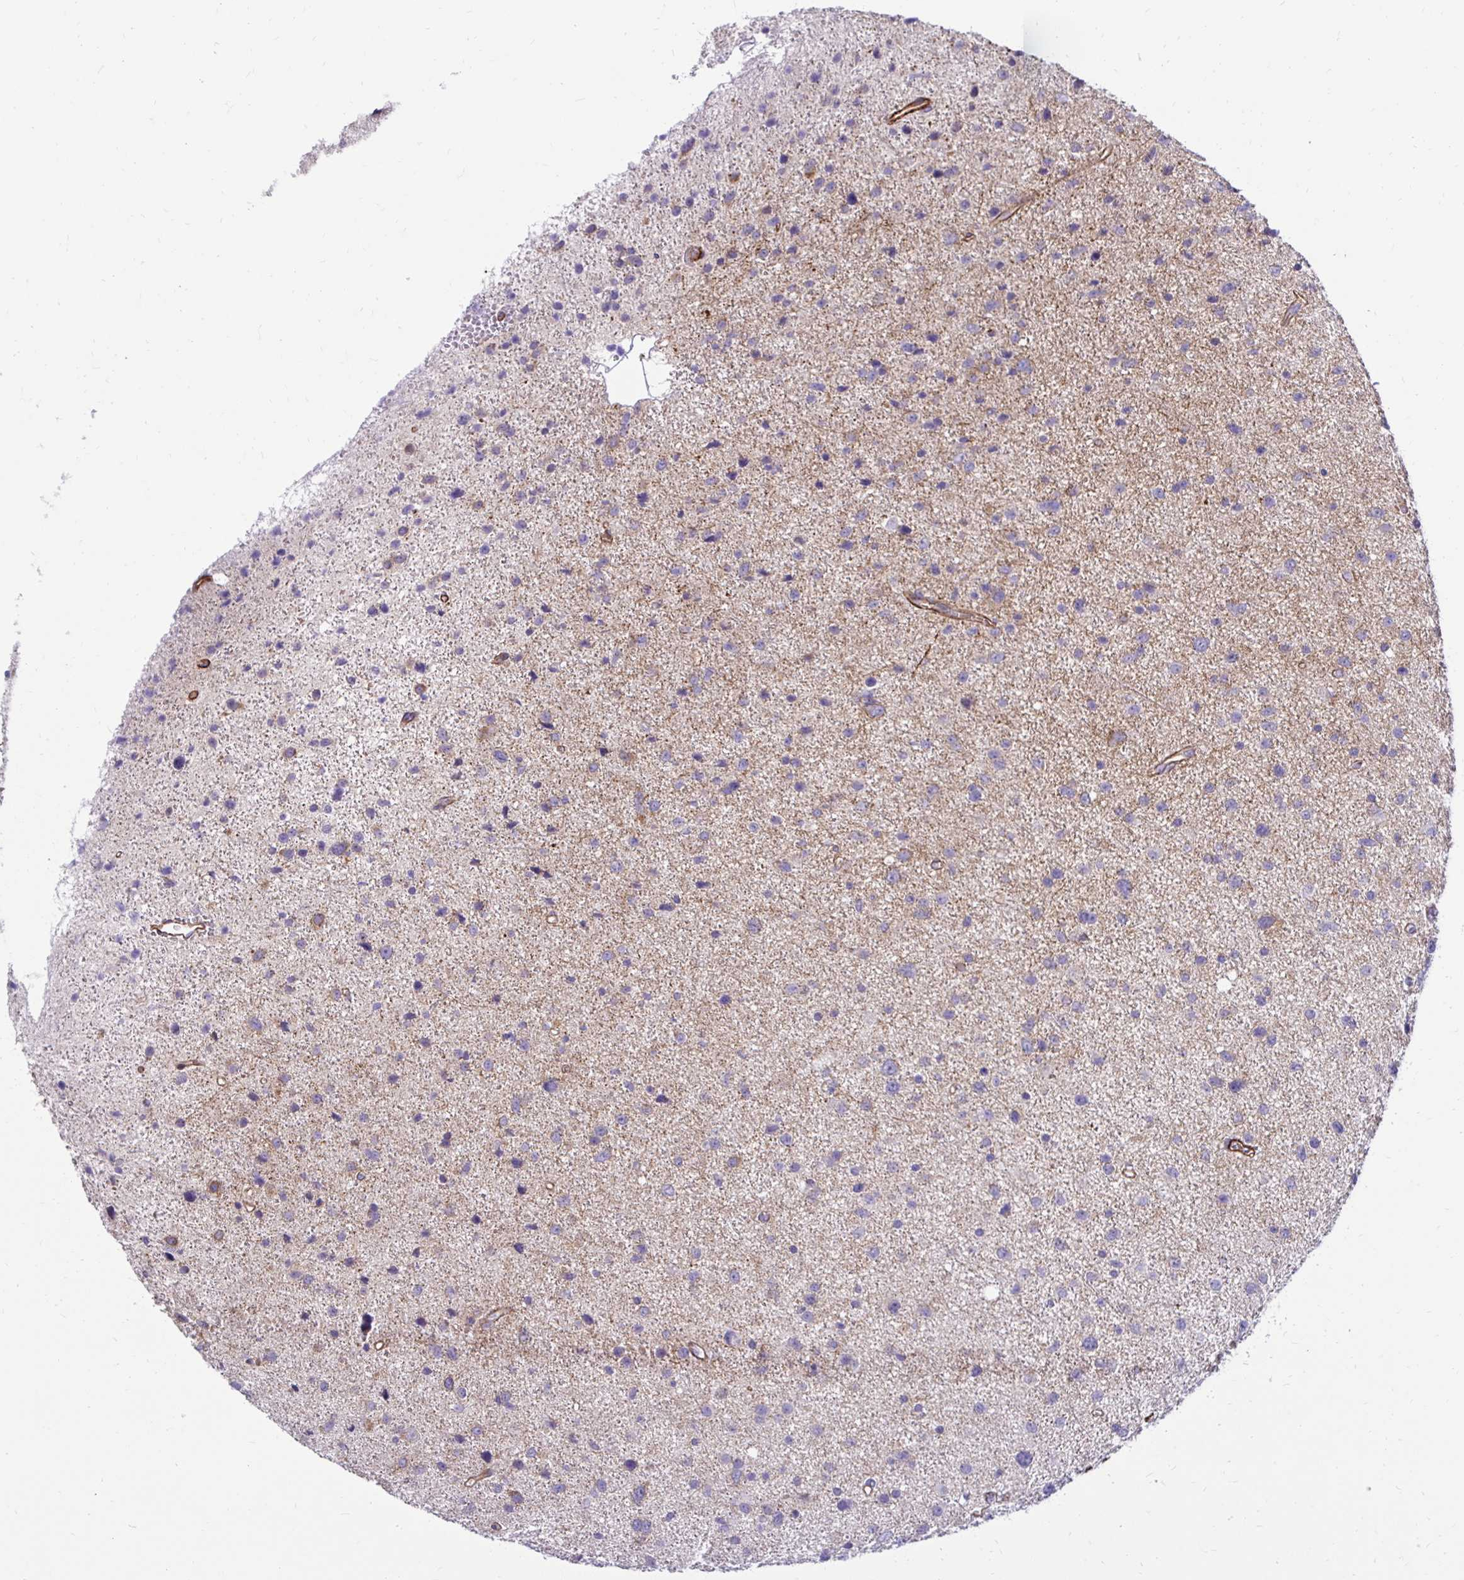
{"staining": {"intensity": "negative", "quantity": "none", "location": "none"}, "tissue": "glioma", "cell_type": "Tumor cells", "image_type": "cancer", "snomed": [{"axis": "morphology", "description": "Glioma, malignant, Low grade"}, {"axis": "topography", "description": "Brain"}], "caption": "IHC histopathology image of malignant glioma (low-grade) stained for a protein (brown), which displays no positivity in tumor cells.", "gene": "CTPS1", "patient": {"sex": "female", "age": 55}}